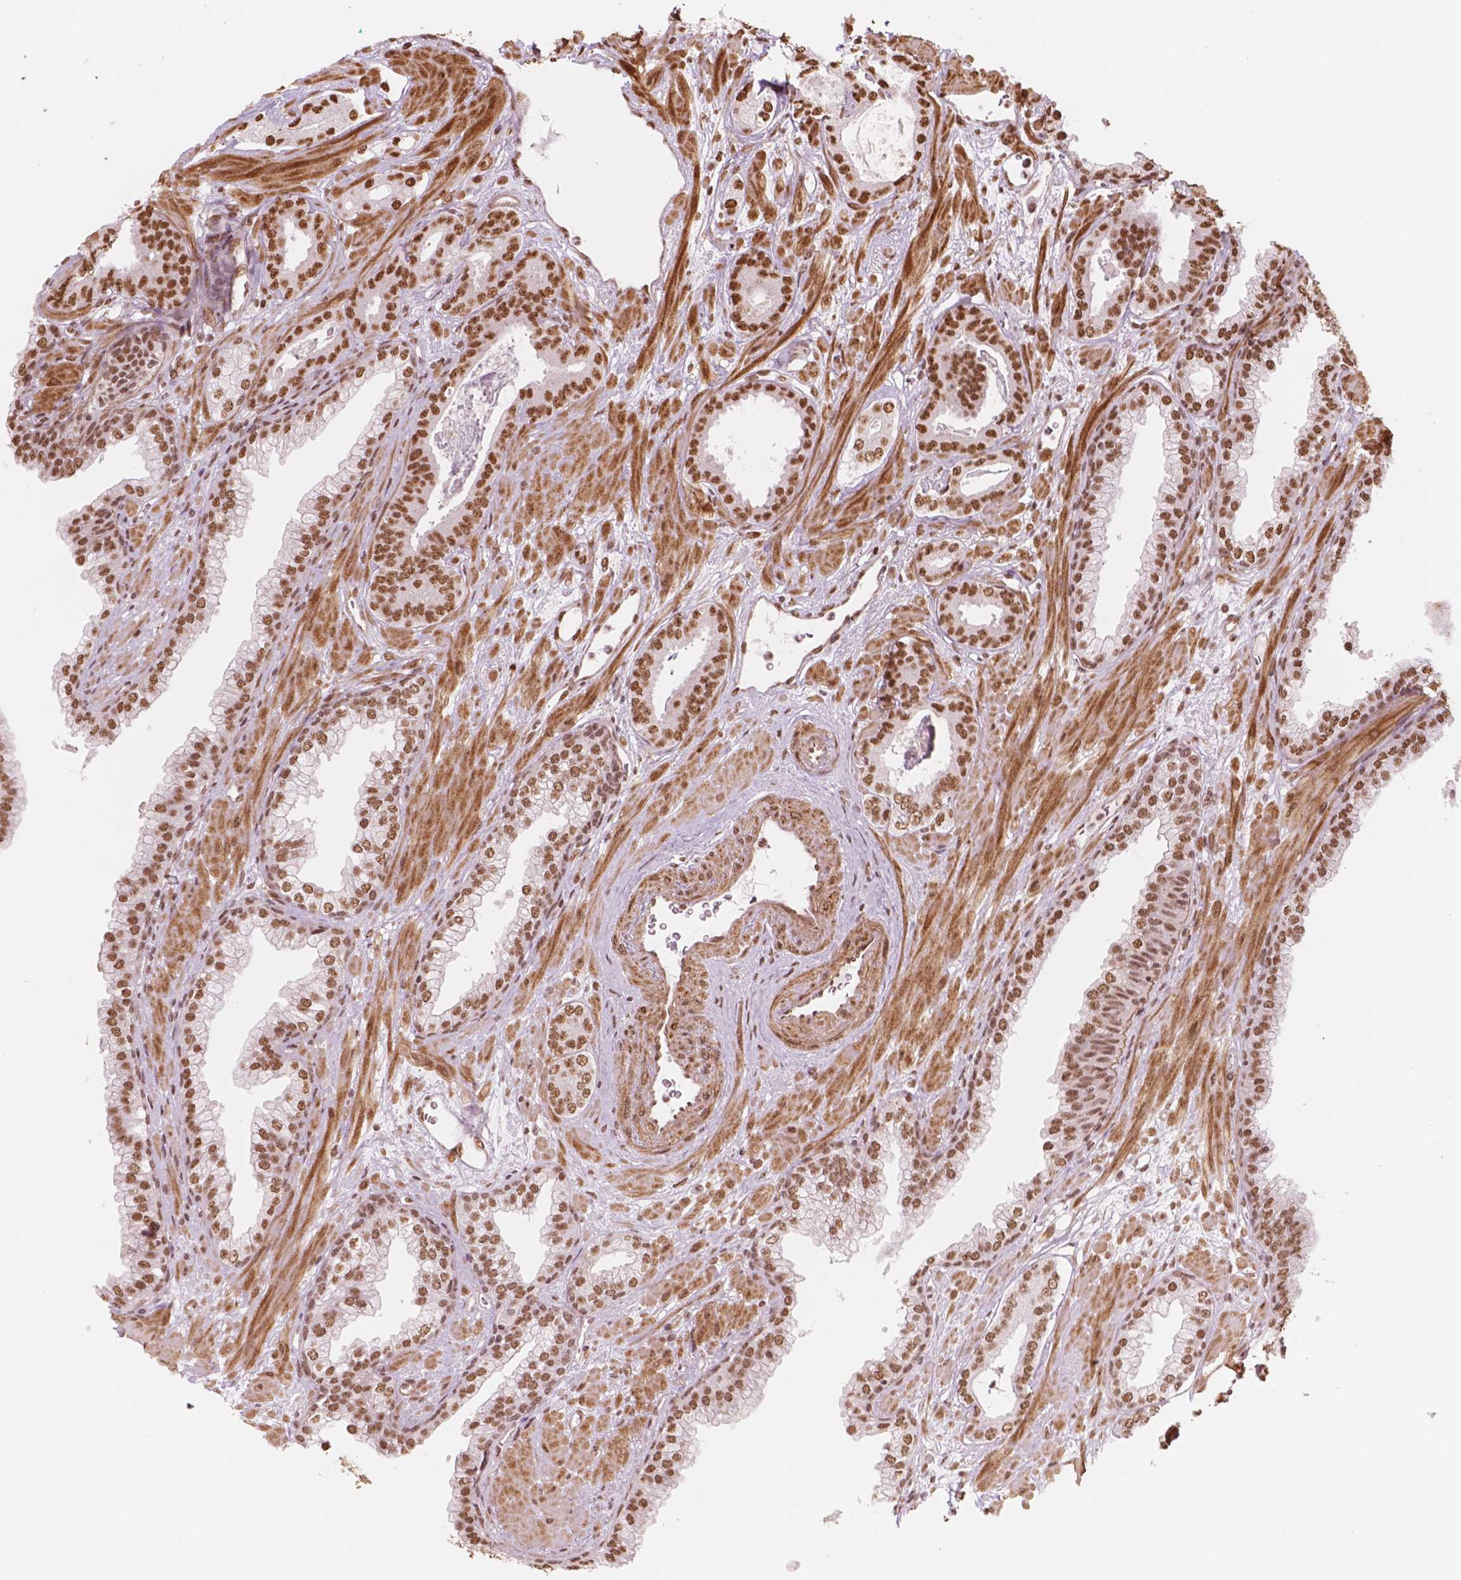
{"staining": {"intensity": "moderate", "quantity": ">75%", "location": "nuclear"}, "tissue": "prostate cancer", "cell_type": "Tumor cells", "image_type": "cancer", "snomed": [{"axis": "morphology", "description": "Adenocarcinoma, Low grade"}, {"axis": "topography", "description": "Prostate"}], "caption": "Human prostate cancer (adenocarcinoma (low-grade)) stained with a brown dye exhibits moderate nuclear positive staining in about >75% of tumor cells.", "gene": "GTF3C5", "patient": {"sex": "male", "age": 61}}